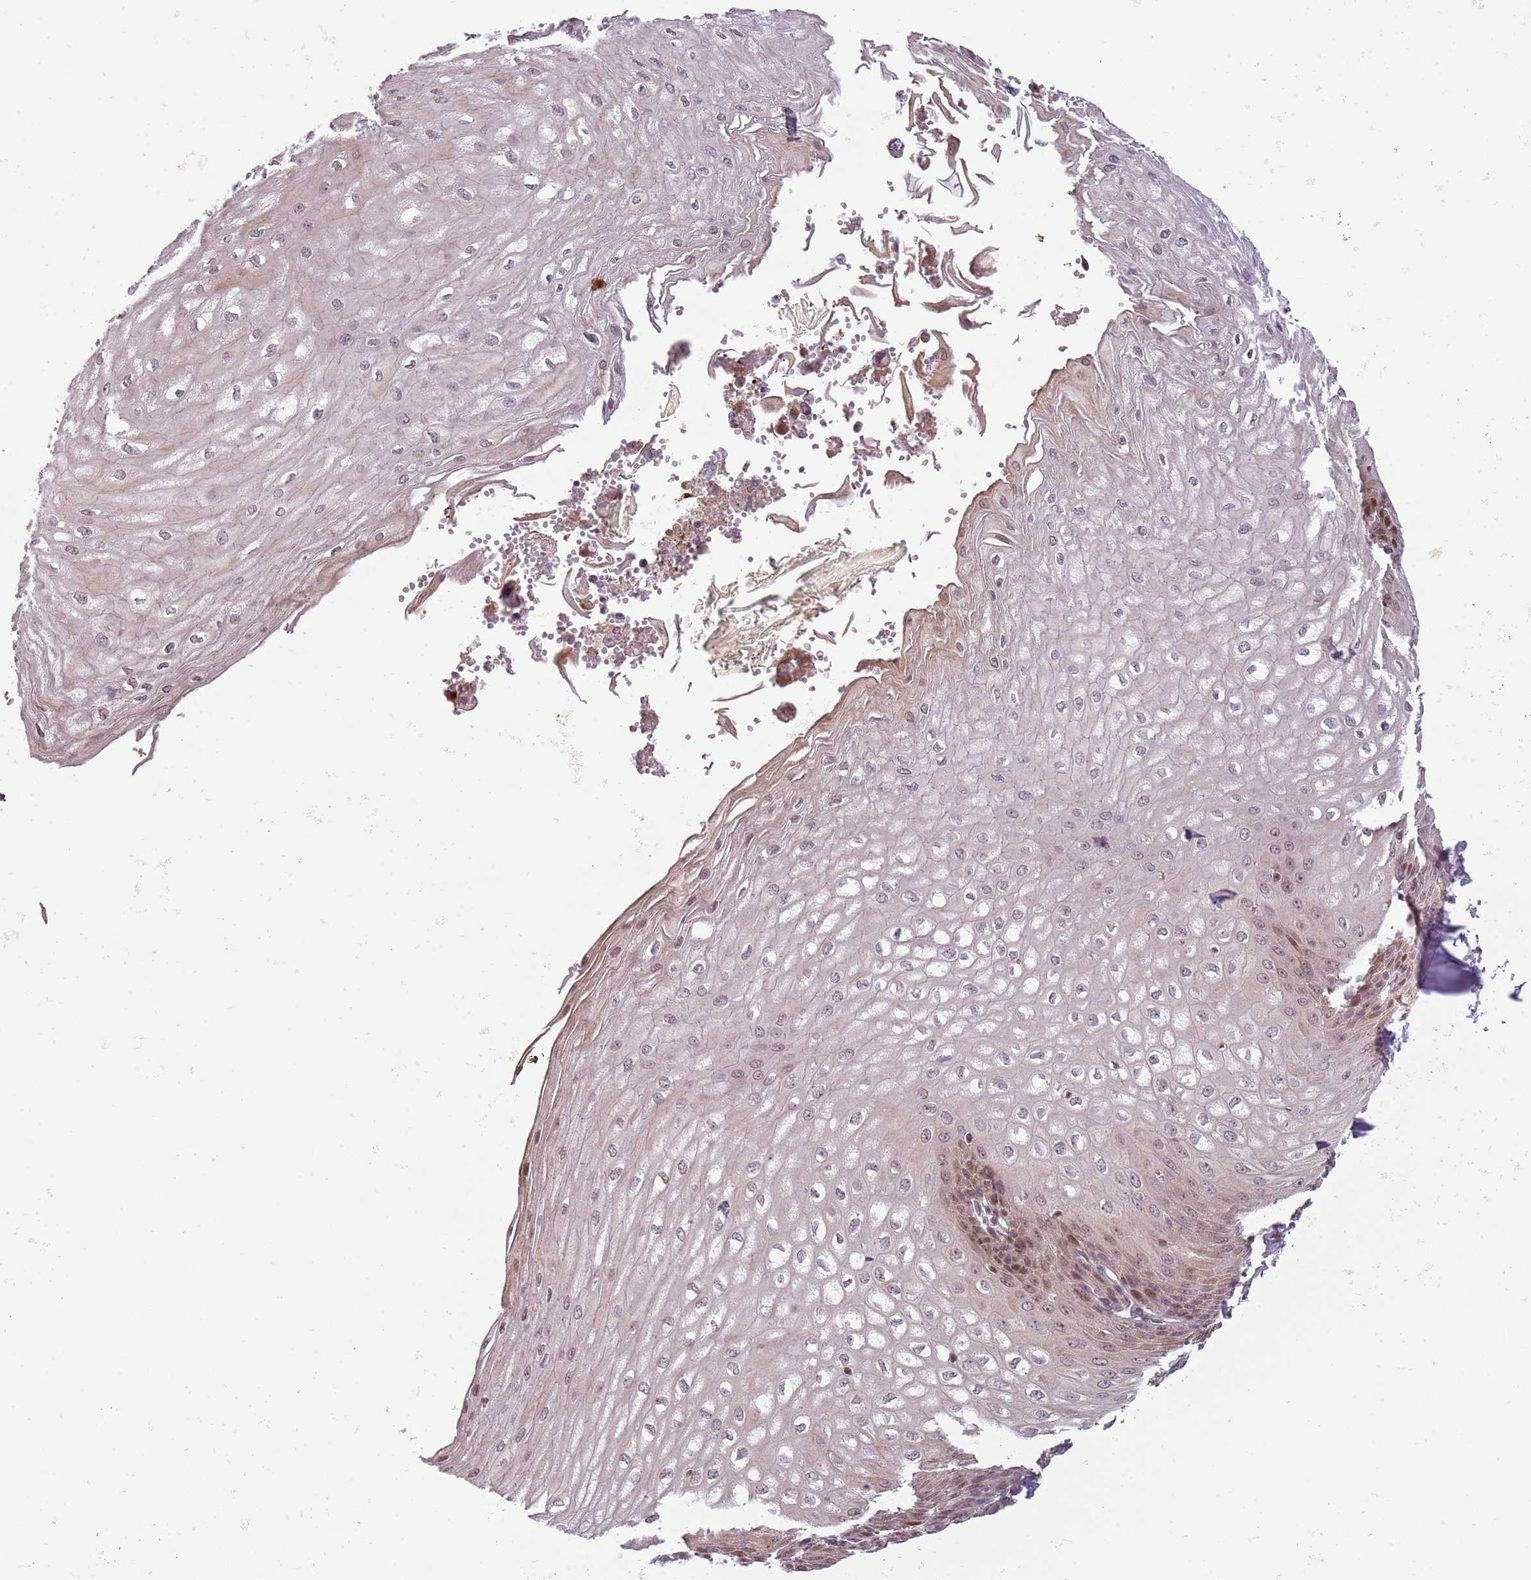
{"staining": {"intensity": "moderate", "quantity": "25%-75%", "location": "cytoplasmic/membranous,nuclear"}, "tissue": "esophagus", "cell_type": "Squamous epithelial cells", "image_type": "normal", "snomed": [{"axis": "morphology", "description": "Normal tissue, NOS"}, {"axis": "topography", "description": "Esophagus"}], "caption": "High-power microscopy captured an immunohistochemistry histopathology image of normal esophagus, revealing moderate cytoplasmic/membranous,nuclear expression in about 25%-75% of squamous epithelial cells.", "gene": "CHURC1", "patient": {"sex": "male", "age": 60}}